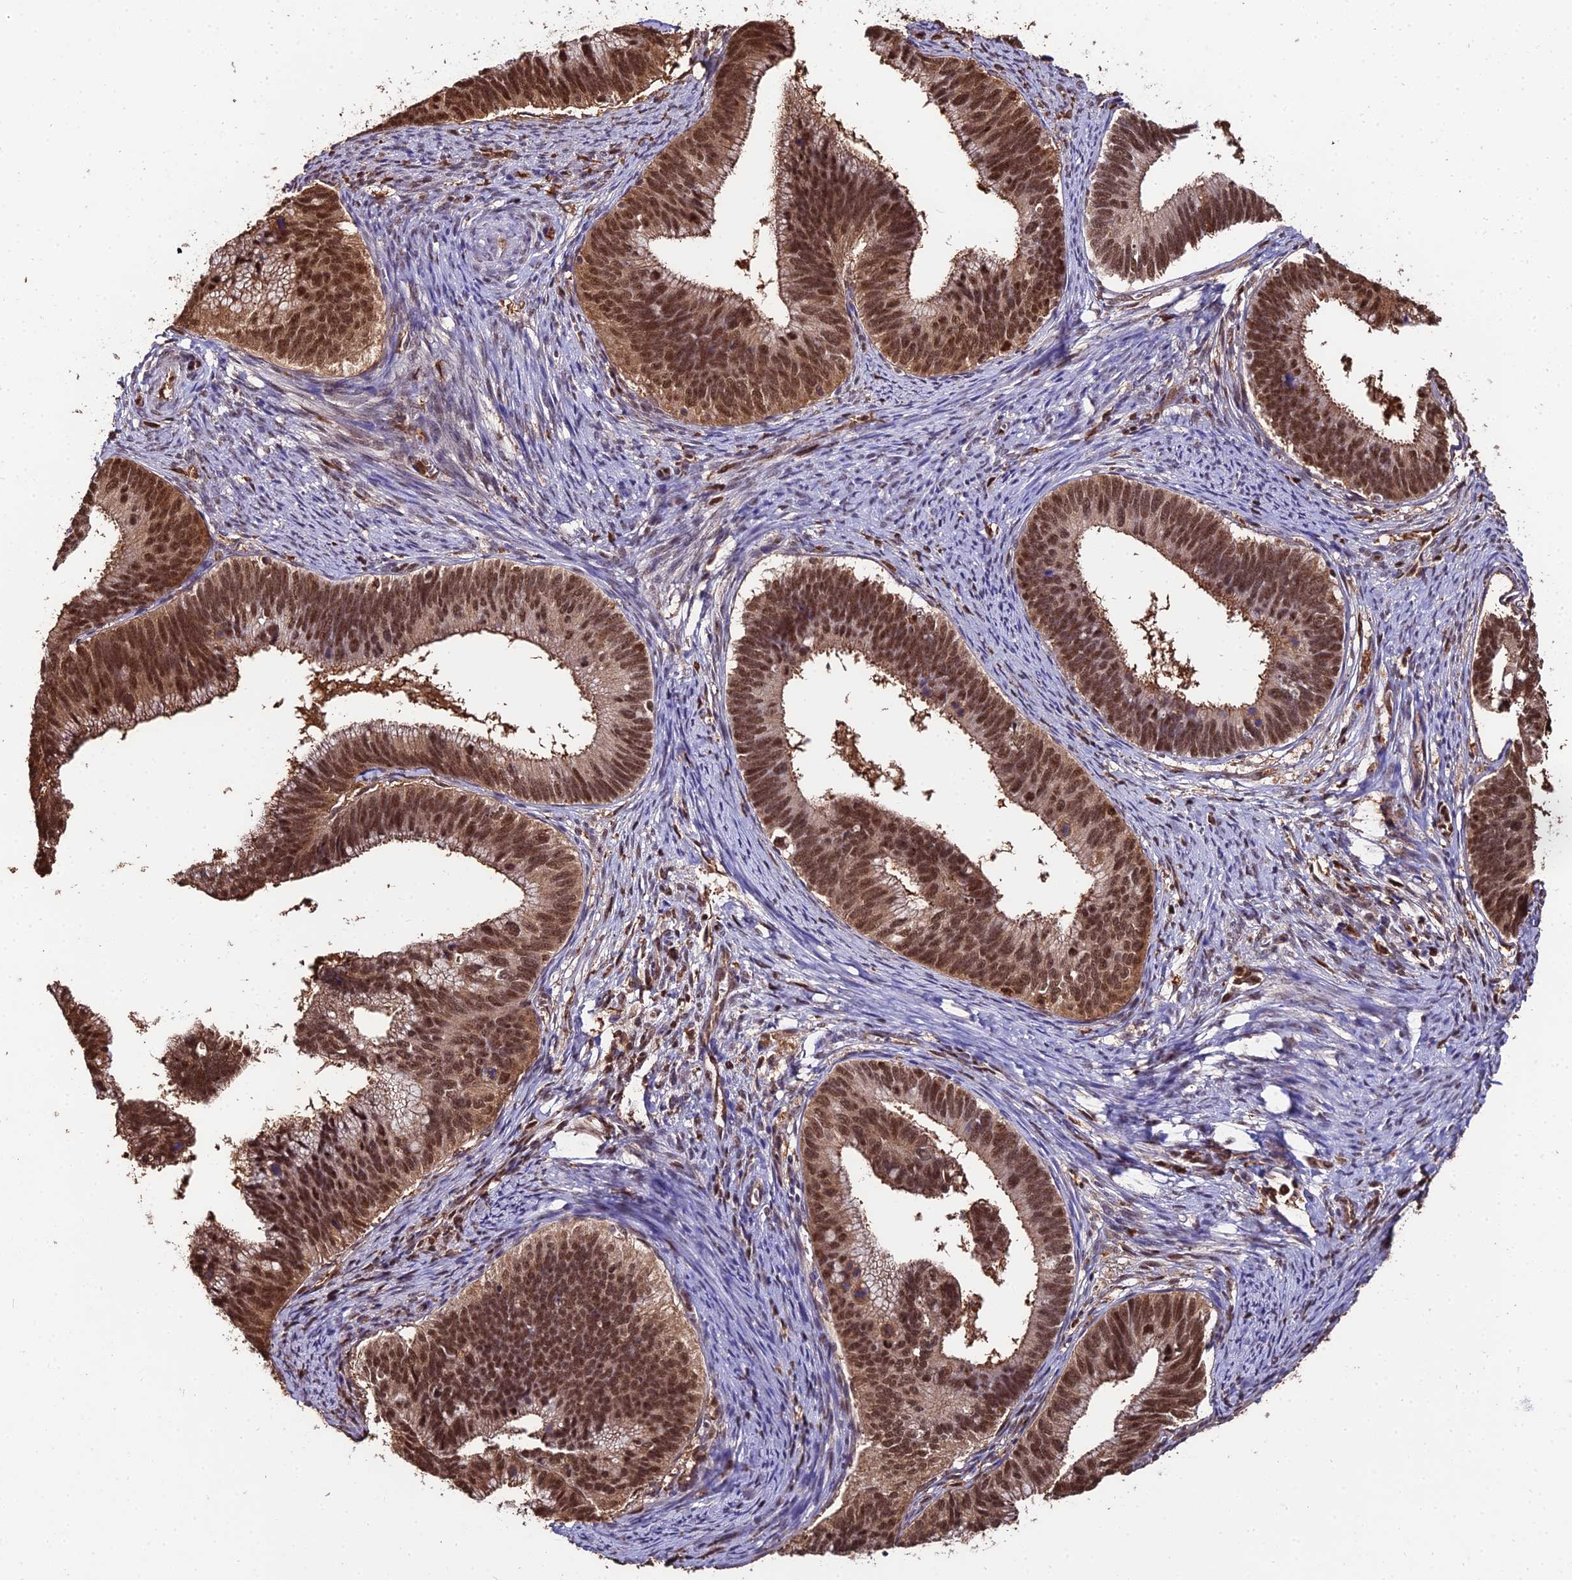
{"staining": {"intensity": "moderate", "quantity": ">75%", "location": "cytoplasmic/membranous,nuclear"}, "tissue": "cervical cancer", "cell_type": "Tumor cells", "image_type": "cancer", "snomed": [{"axis": "morphology", "description": "Adenocarcinoma, NOS"}, {"axis": "topography", "description": "Cervix"}], "caption": "Moderate cytoplasmic/membranous and nuclear protein staining is seen in approximately >75% of tumor cells in cervical cancer. The staining was performed using DAB to visualize the protein expression in brown, while the nuclei were stained in blue with hematoxylin (Magnification: 20x).", "gene": "PPP4C", "patient": {"sex": "female", "age": 42}}